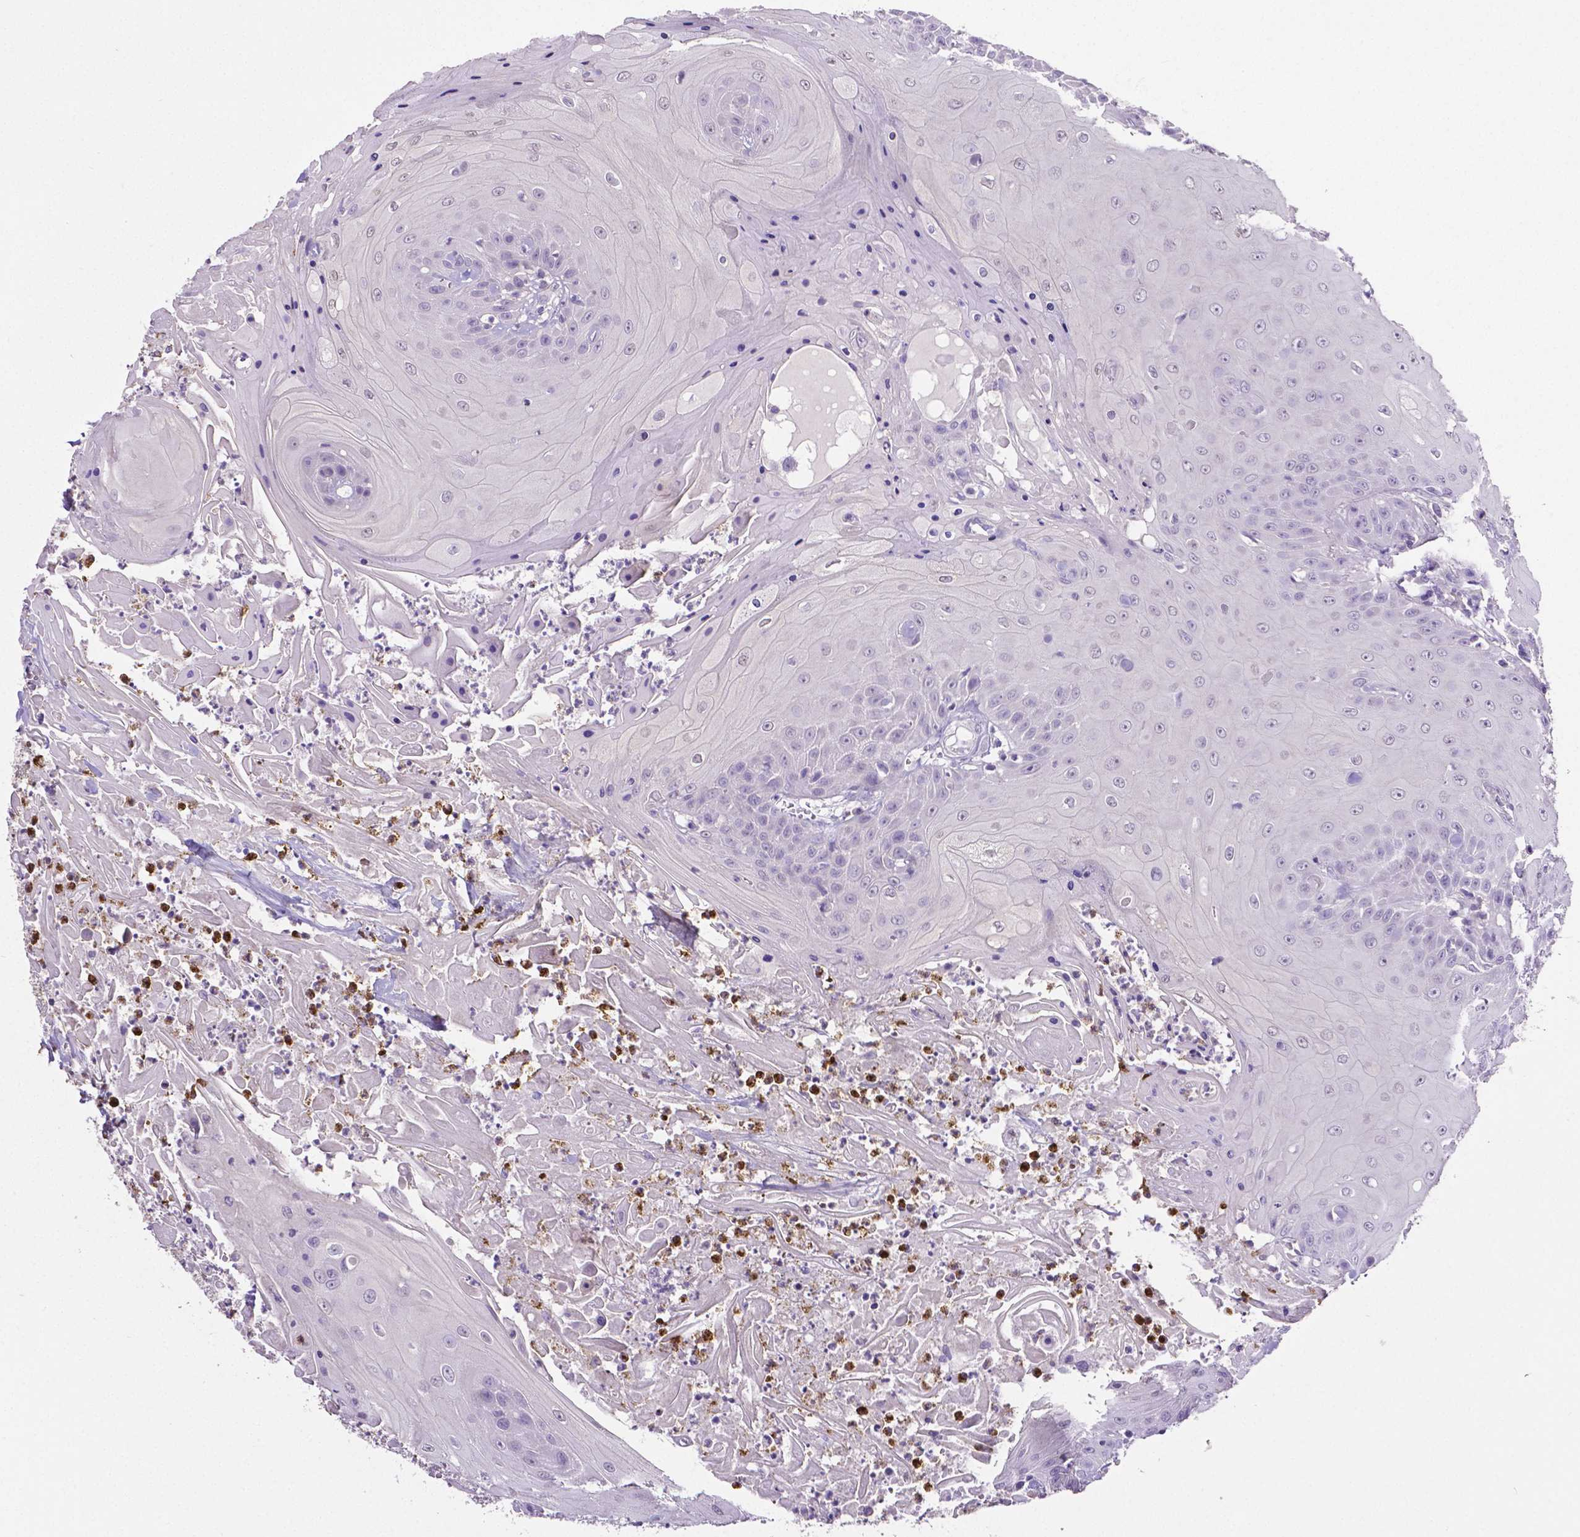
{"staining": {"intensity": "negative", "quantity": "none", "location": "none"}, "tissue": "head and neck cancer", "cell_type": "Tumor cells", "image_type": "cancer", "snomed": [{"axis": "morphology", "description": "Squamous cell carcinoma, NOS"}, {"axis": "topography", "description": "Skin"}, {"axis": "topography", "description": "Head-Neck"}], "caption": "There is no significant expression in tumor cells of squamous cell carcinoma (head and neck). (DAB IHC visualized using brightfield microscopy, high magnification).", "gene": "MMP9", "patient": {"sex": "male", "age": 80}}